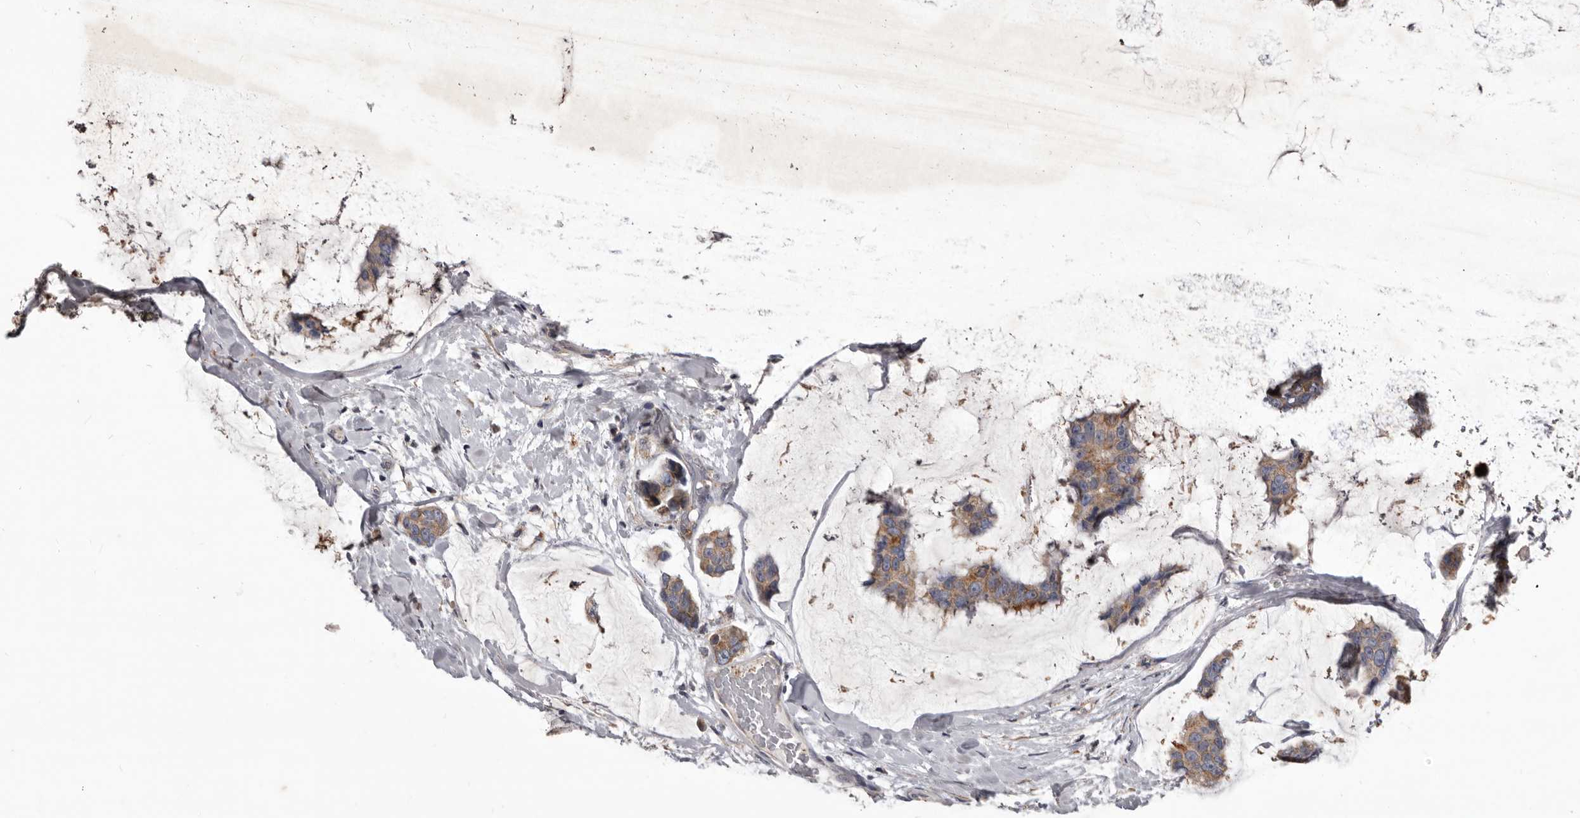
{"staining": {"intensity": "weak", "quantity": ">75%", "location": "cytoplasmic/membranous"}, "tissue": "breast cancer", "cell_type": "Tumor cells", "image_type": "cancer", "snomed": [{"axis": "morphology", "description": "Normal tissue, NOS"}, {"axis": "morphology", "description": "Duct carcinoma"}, {"axis": "topography", "description": "Breast"}], "caption": "This histopathology image displays immunohistochemistry staining of human breast cancer, with low weak cytoplasmic/membranous staining in about >75% of tumor cells.", "gene": "CXCL14", "patient": {"sex": "female", "age": 50}}